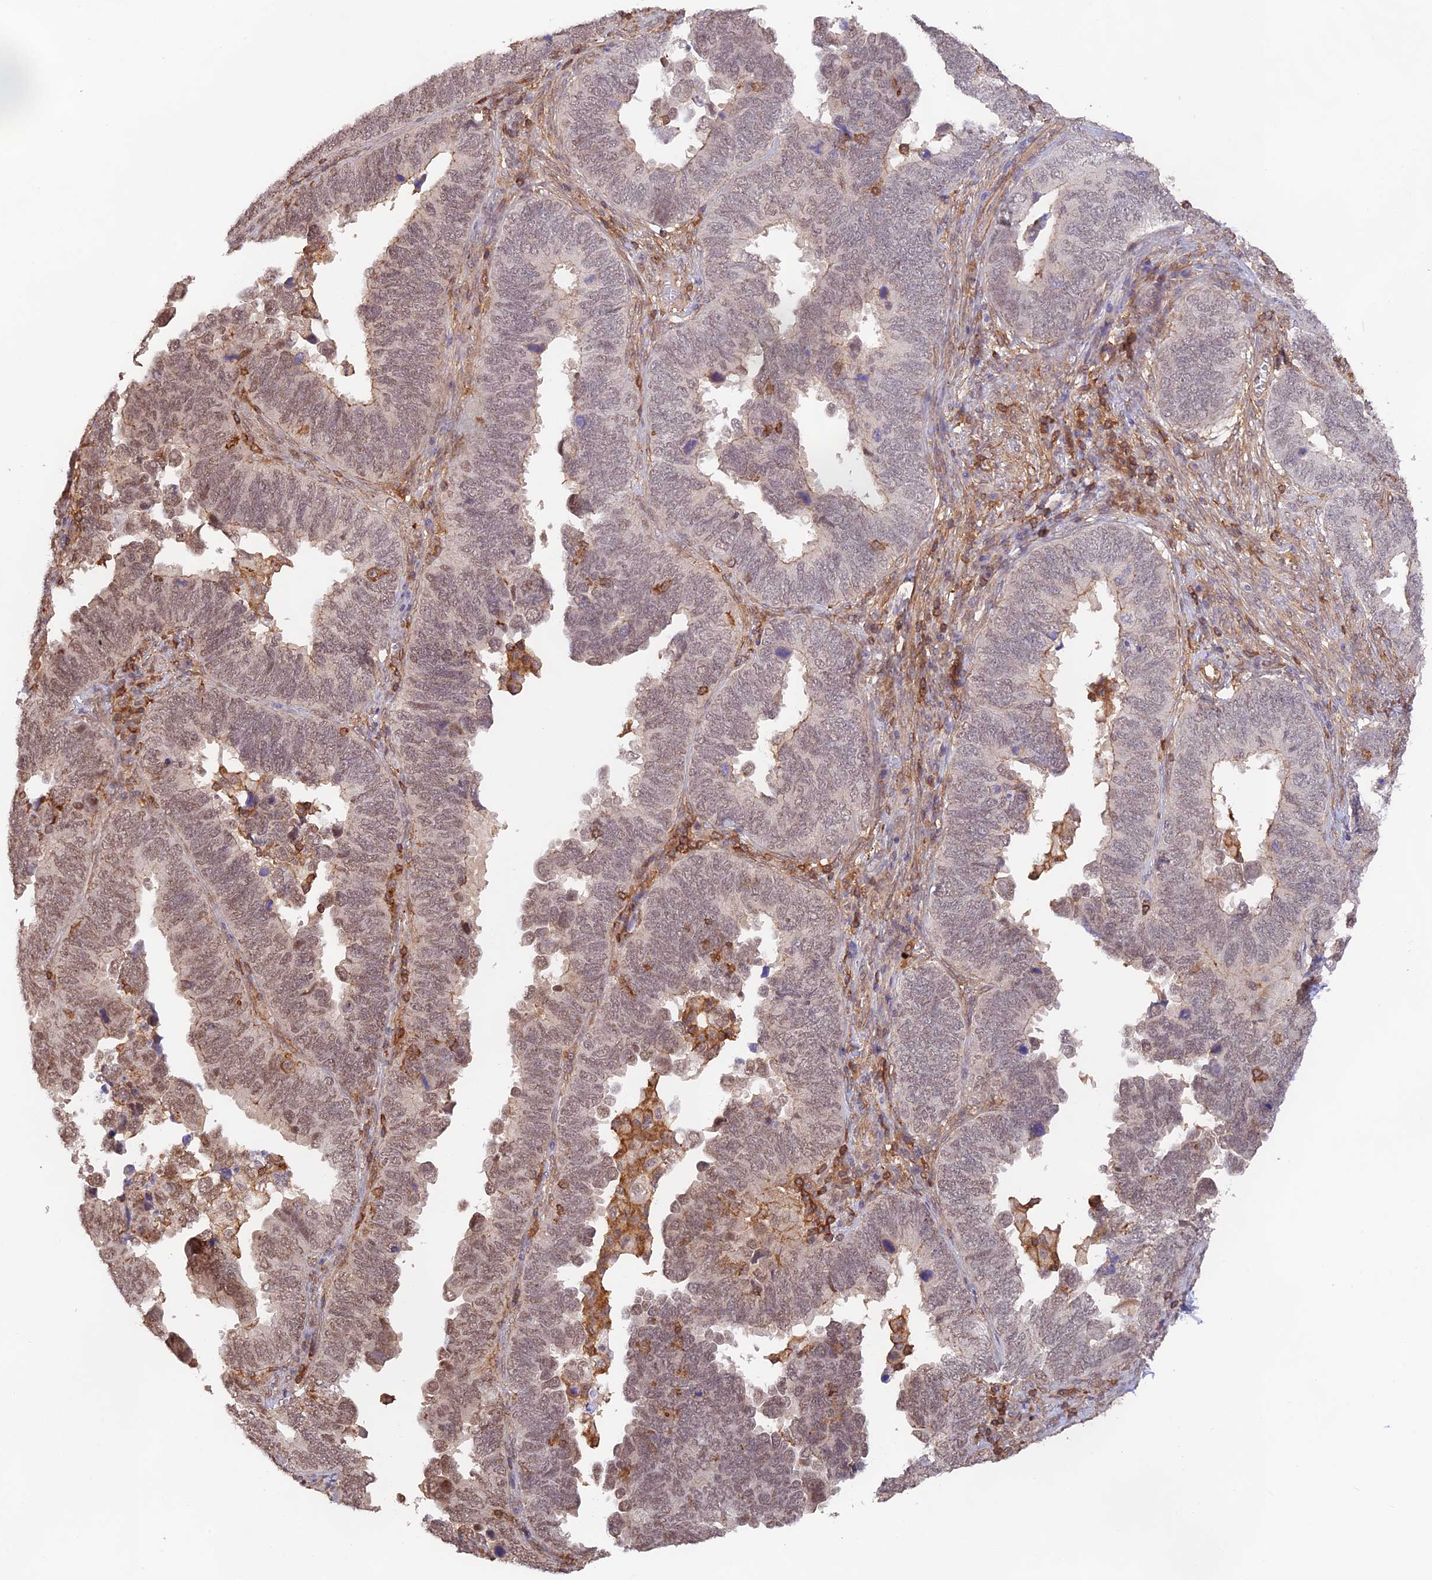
{"staining": {"intensity": "moderate", "quantity": "25%-75%", "location": "nuclear"}, "tissue": "endometrial cancer", "cell_type": "Tumor cells", "image_type": "cancer", "snomed": [{"axis": "morphology", "description": "Adenocarcinoma, NOS"}, {"axis": "topography", "description": "Endometrium"}], "caption": "Endometrial cancer stained with a brown dye demonstrates moderate nuclear positive staining in approximately 25%-75% of tumor cells.", "gene": "DENND1C", "patient": {"sex": "female", "age": 79}}